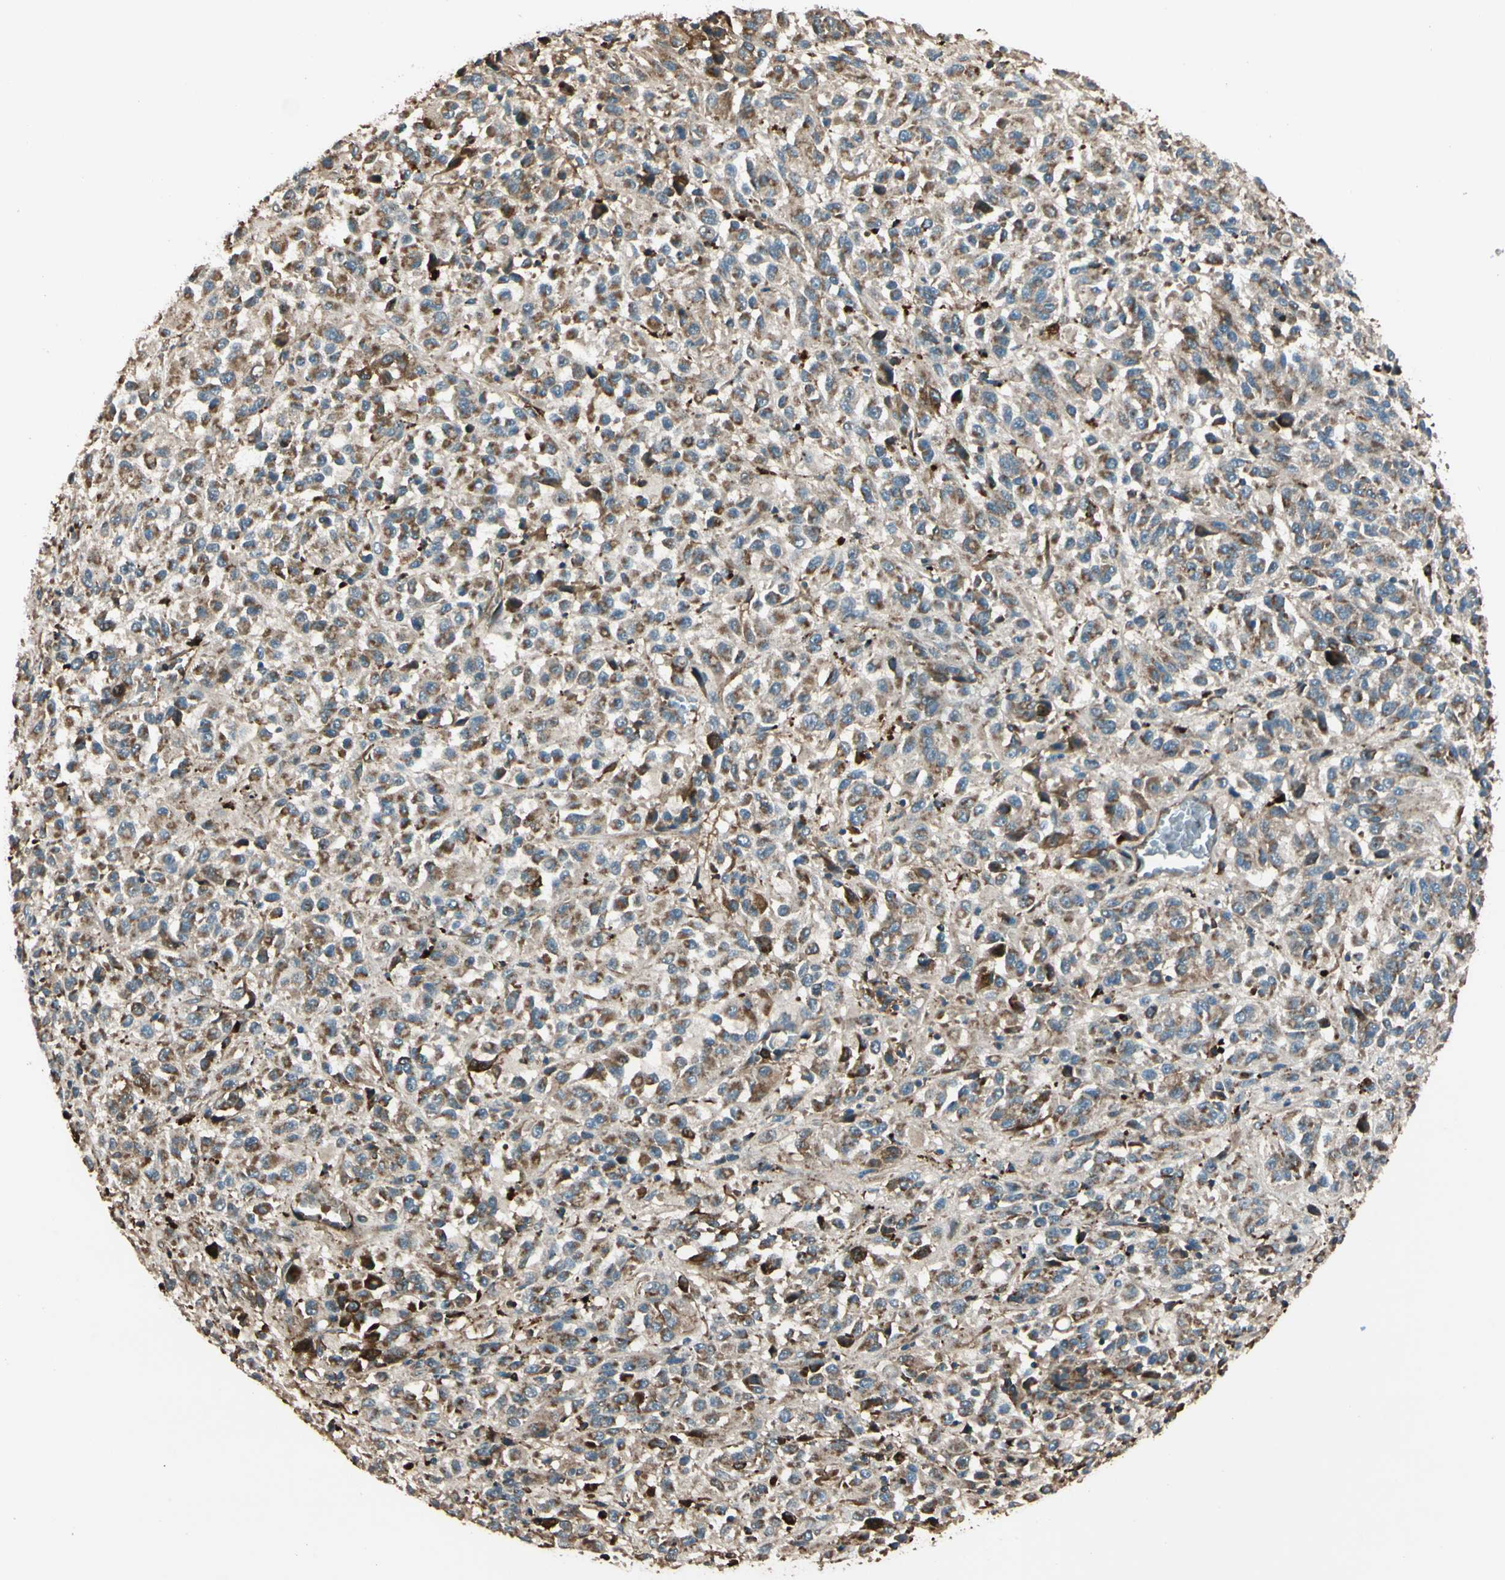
{"staining": {"intensity": "moderate", "quantity": "25%-75%", "location": "cytoplasmic/membranous"}, "tissue": "melanoma", "cell_type": "Tumor cells", "image_type": "cancer", "snomed": [{"axis": "morphology", "description": "Malignant melanoma, Metastatic site"}, {"axis": "topography", "description": "Lung"}], "caption": "High-power microscopy captured an IHC micrograph of melanoma, revealing moderate cytoplasmic/membranous expression in about 25%-75% of tumor cells.", "gene": "STX11", "patient": {"sex": "male", "age": 64}}